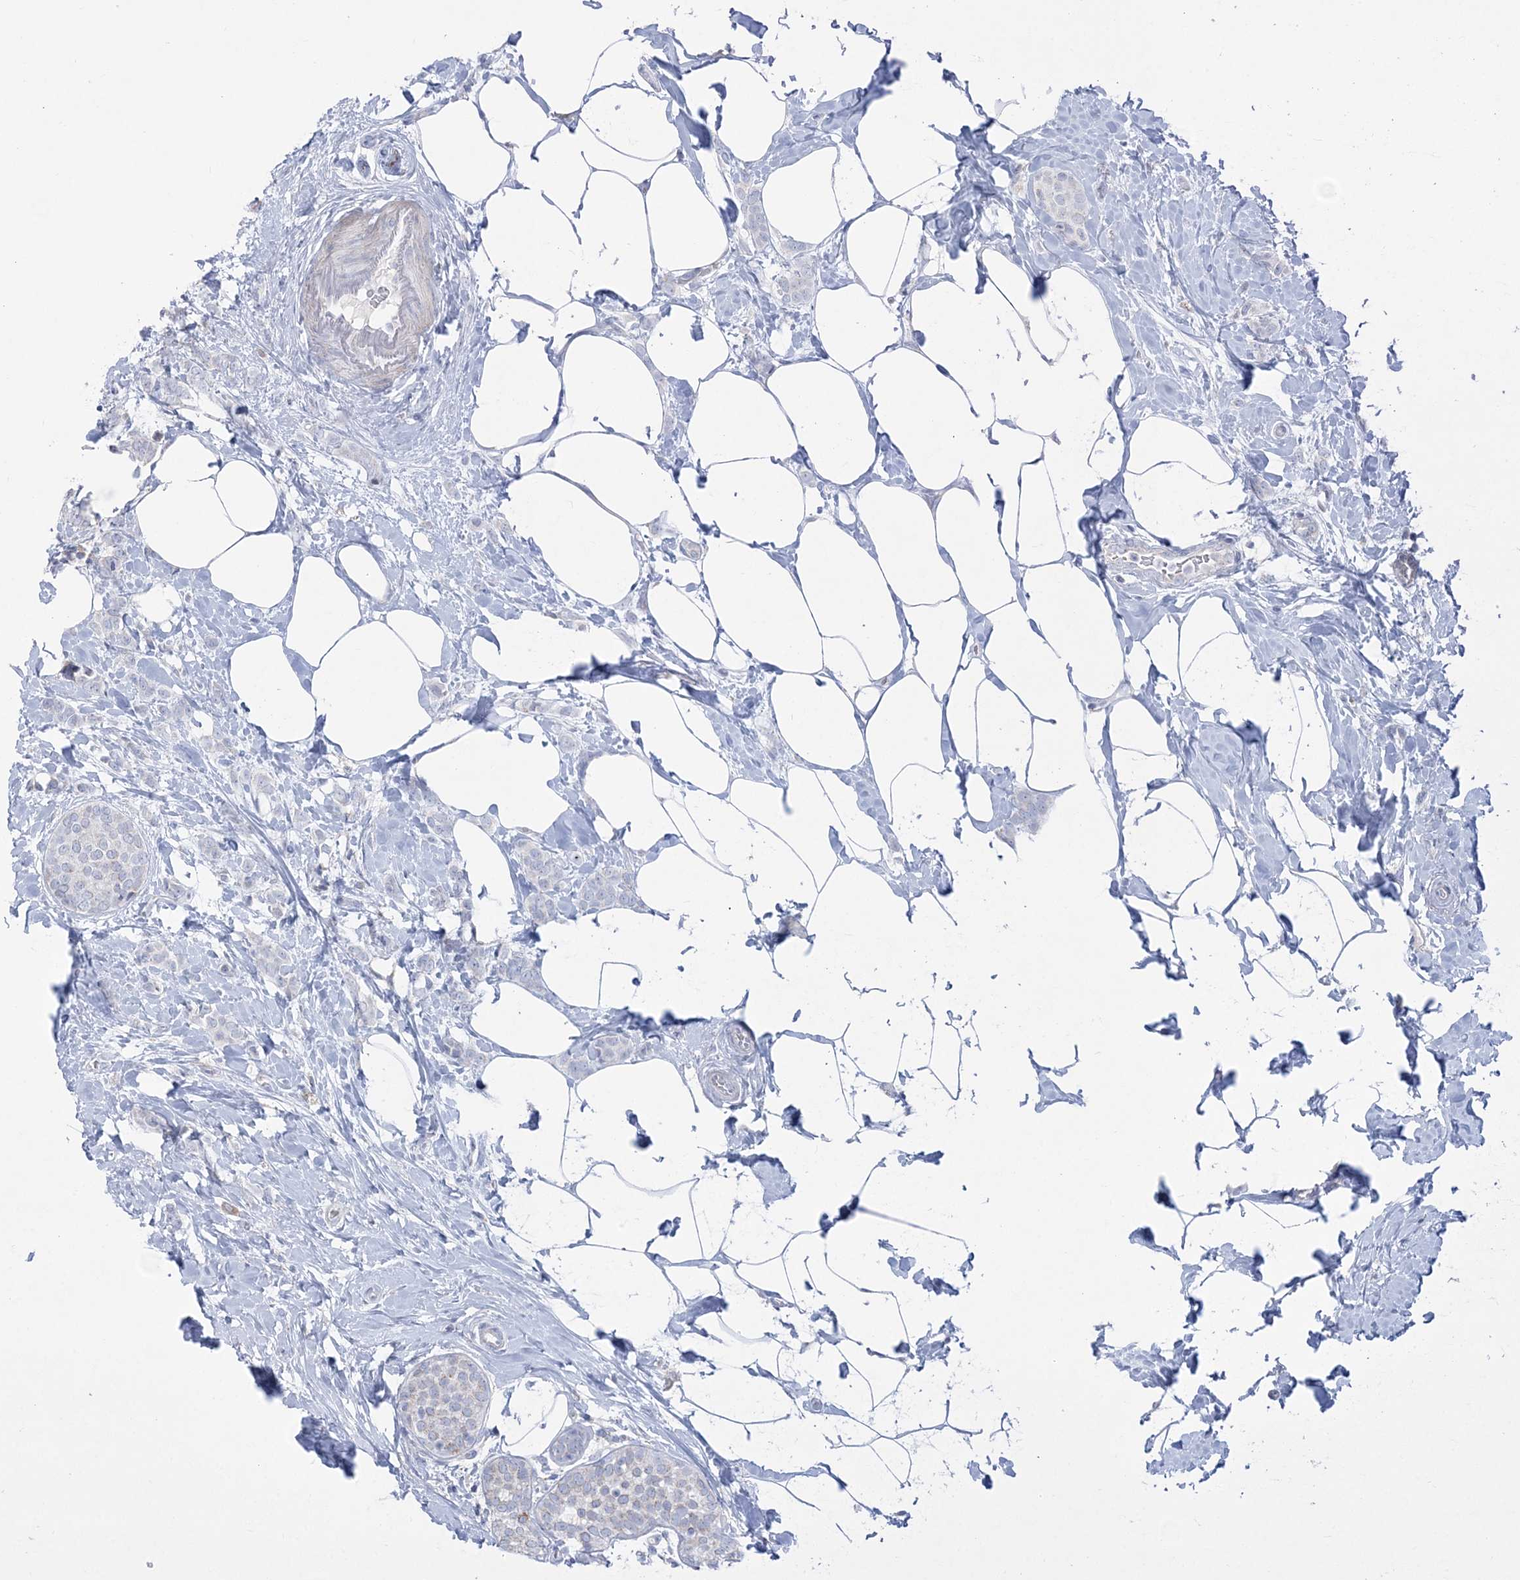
{"staining": {"intensity": "negative", "quantity": "none", "location": "none"}, "tissue": "breast cancer", "cell_type": "Tumor cells", "image_type": "cancer", "snomed": [{"axis": "morphology", "description": "Lobular carcinoma, in situ"}, {"axis": "morphology", "description": "Lobular carcinoma"}, {"axis": "topography", "description": "Breast"}], "caption": "Immunohistochemistry of breast cancer (lobular carcinoma) shows no staining in tumor cells. Nuclei are stained in blue.", "gene": "TBC1D7", "patient": {"sex": "female", "age": 41}}